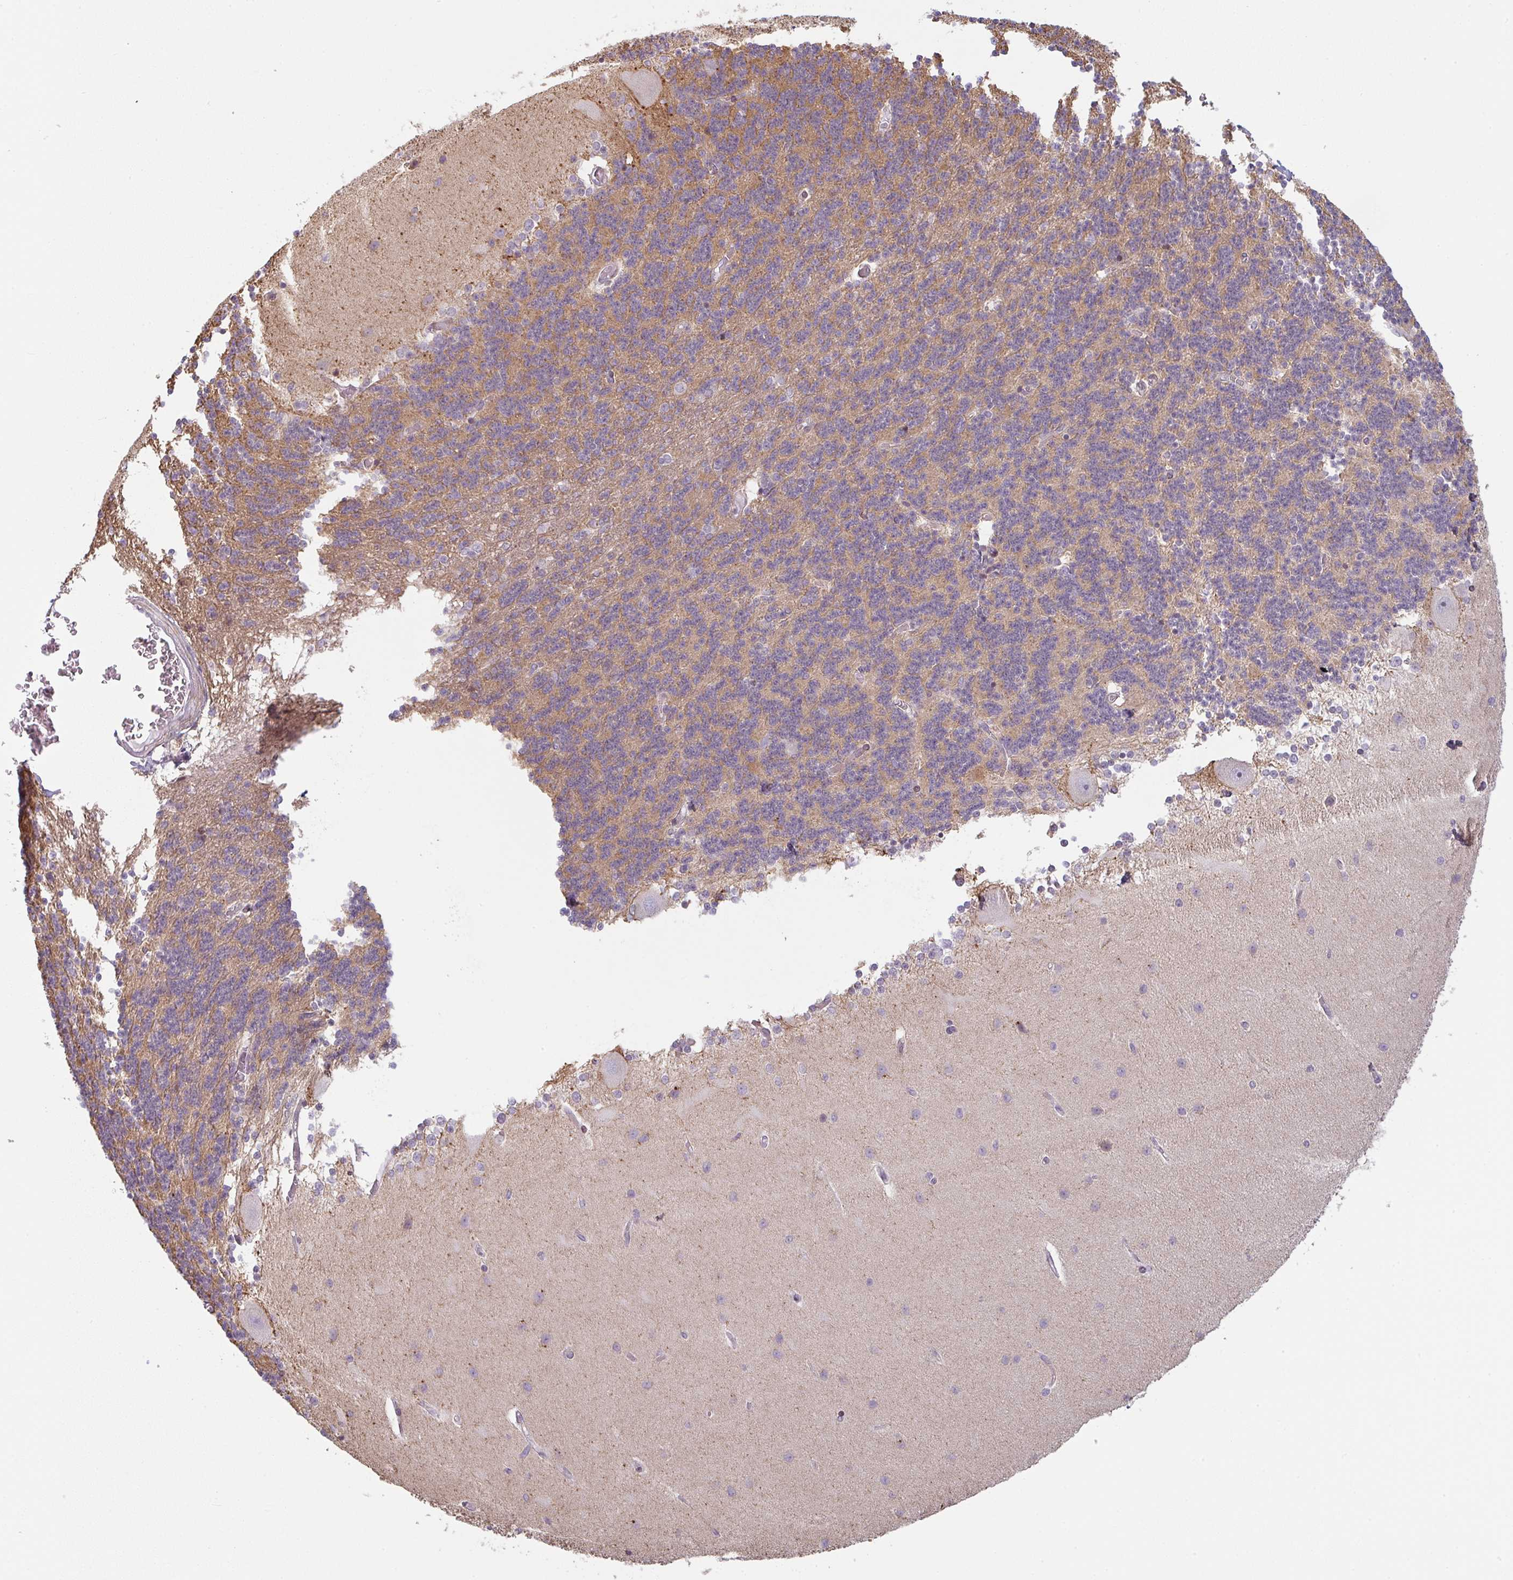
{"staining": {"intensity": "weak", "quantity": ">75%", "location": "cytoplasmic/membranous"}, "tissue": "cerebellum", "cell_type": "Cells in granular layer", "image_type": "normal", "snomed": [{"axis": "morphology", "description": "Normal tissue, NOS"}, {"axis": "topography", "description": "Cerebellum"}], "caption": "Immunohistochemical staining of unremarkable cerebellum shows >75% levels of weak cytoplasmic/membranous protein positivity in about >75% of cells in granular layer.", "gene": "TMEM237", "patient": {"sex": "female", "age": 54}}